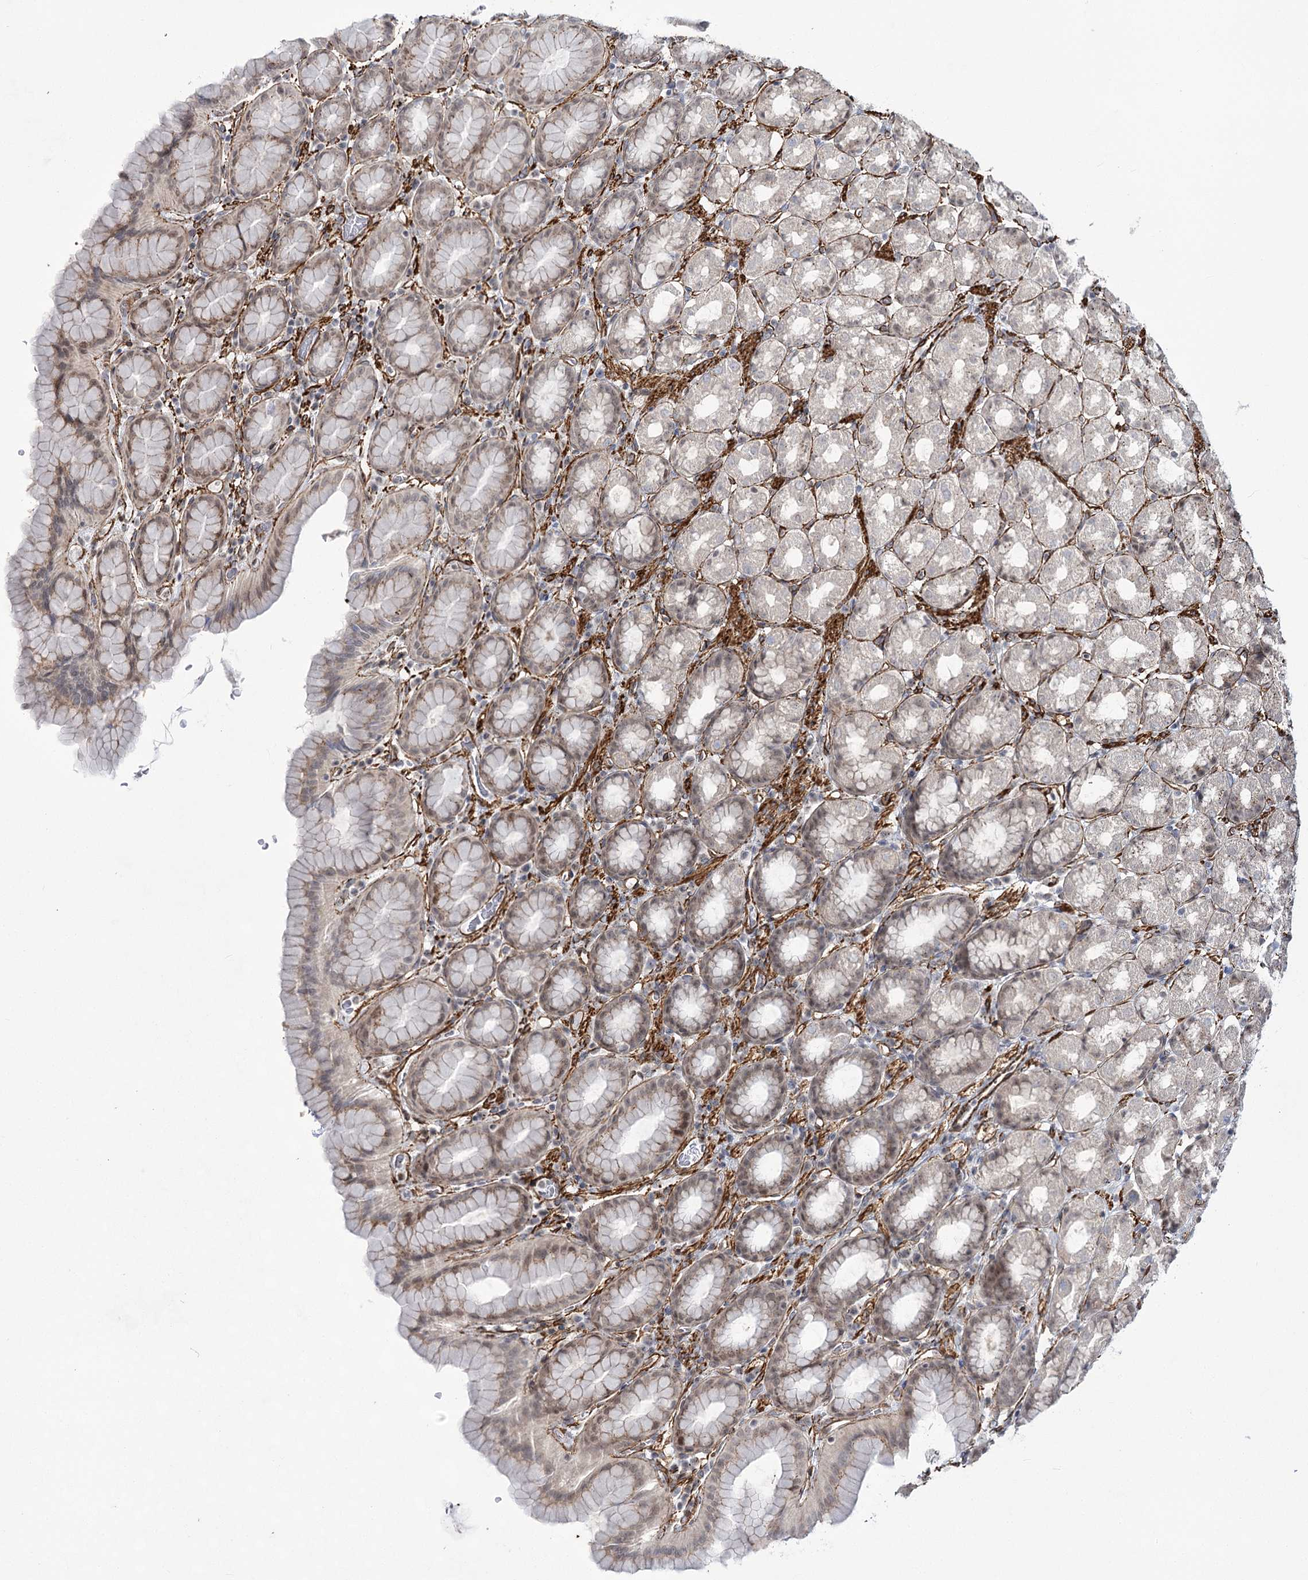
{"staining": {"intensity": "weak", "quantity": "<25%", "location": "nuclear"}, "tissue": "stomach", "cell_type": "Glandular cells", "image_type": "normal", "snomed": [{"axis": "morphology", "description": "Normal tissue, NOS"}, {"axis": "topography", "description": "Stomach, upper"}], "caption": "Glandular cells are negative for brown protein staining in unremarkable stomach. (DAB (3,3'-diaminobenzidine) immunohistochemistry with hematoxylin counter stain).", "gene": "CWF19L1", "patient": {"sex": "male", "age": 68}}